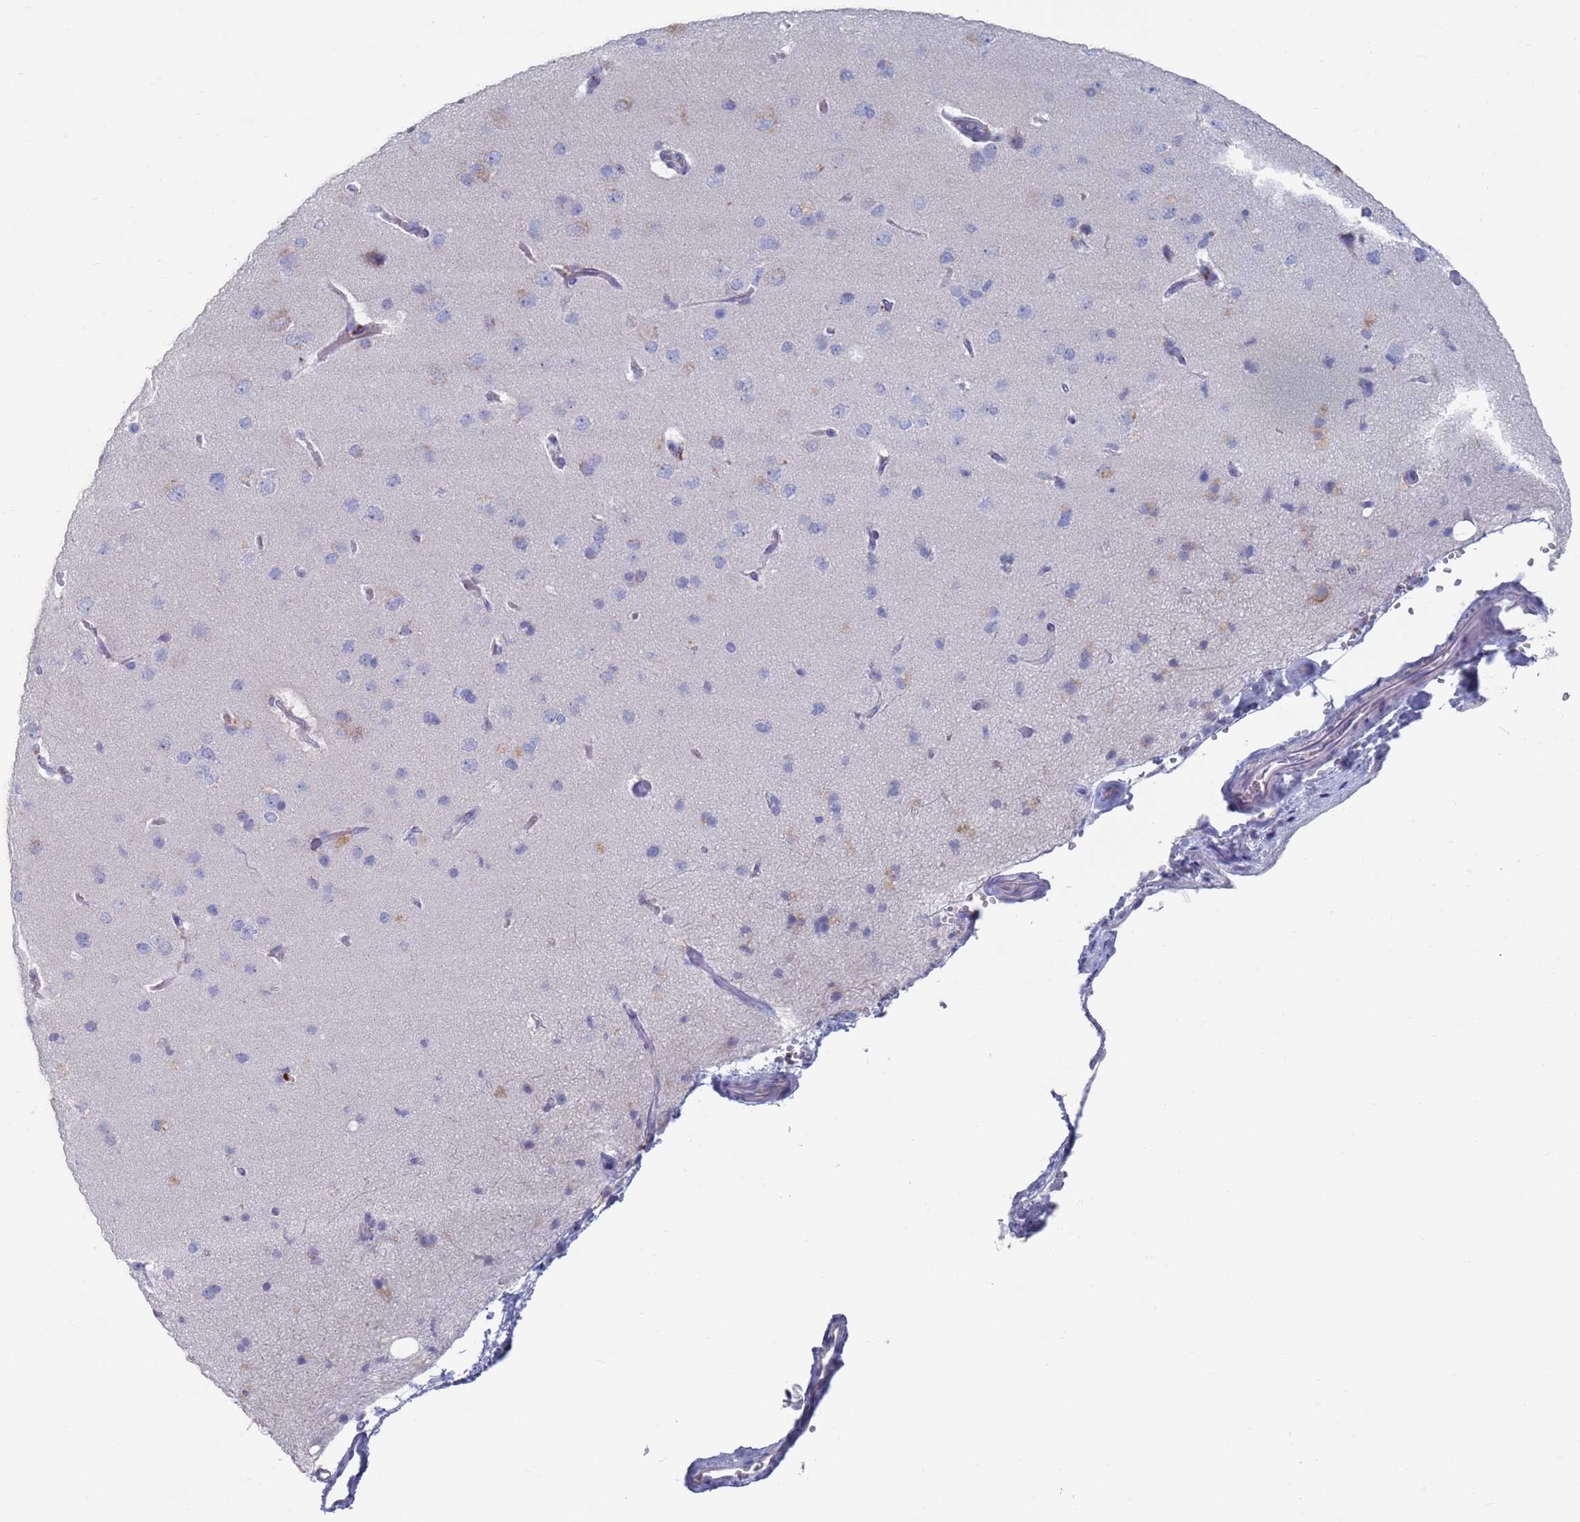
{"staining": {"intensity": "negative", "quantity": "none", "location": "none"}, "tissue": "cerebral cortex", "cell_type": "Endothelial cells", "image_type": "normal", "snomed": [{"axis": "morphology", "description": "Normal tissue, NOS"}, {"axis": "topography", "description": "Cerebral cortex"}], "caption": "The histopathology image exhibits no staining of endothelial cells in normal cerebral cortex.", "gene": "FUCA1", "patient": {"sex": "male", "age": 62}}